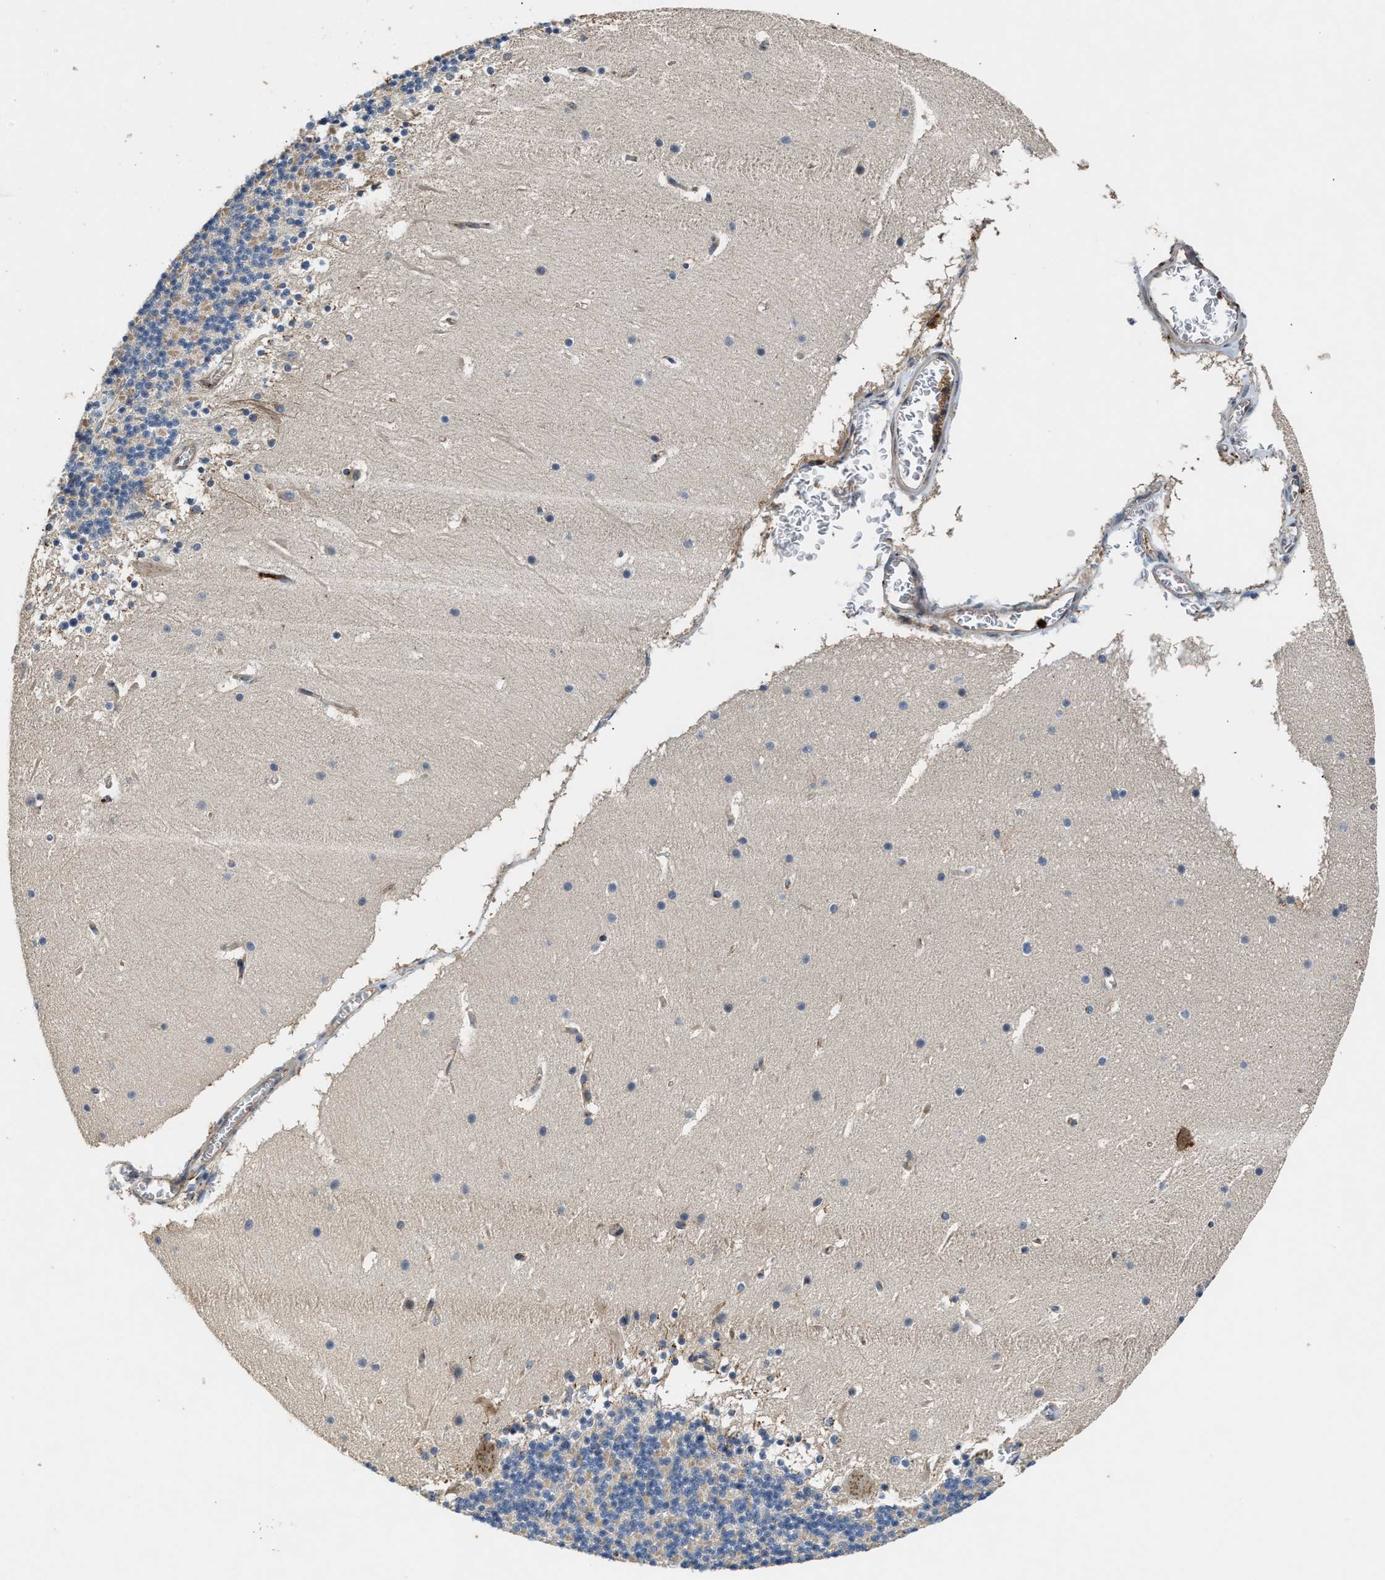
{"staining": {"intensity": "negative", "quantity": "none", "location": "none"}, "tissue": "cerebellum", "cell_type": "Cells in granular layer", "image_type": "normal", "snomed": [{"axis": "morphology", "description": "Normal tissue, NOS"}, {"axis": "topography", "description": "Cerebellum"}], "caption": "The immunohistochemistry image has no significant positivity in cells in granular layer of cerebellum. (DAB (3,3'-diaminobenzidine) immunohistochemistry visualized using brightfield microscopy, high magnification).", "gene": "CHUK", "patient": {"sex": "male", "age": 45}}